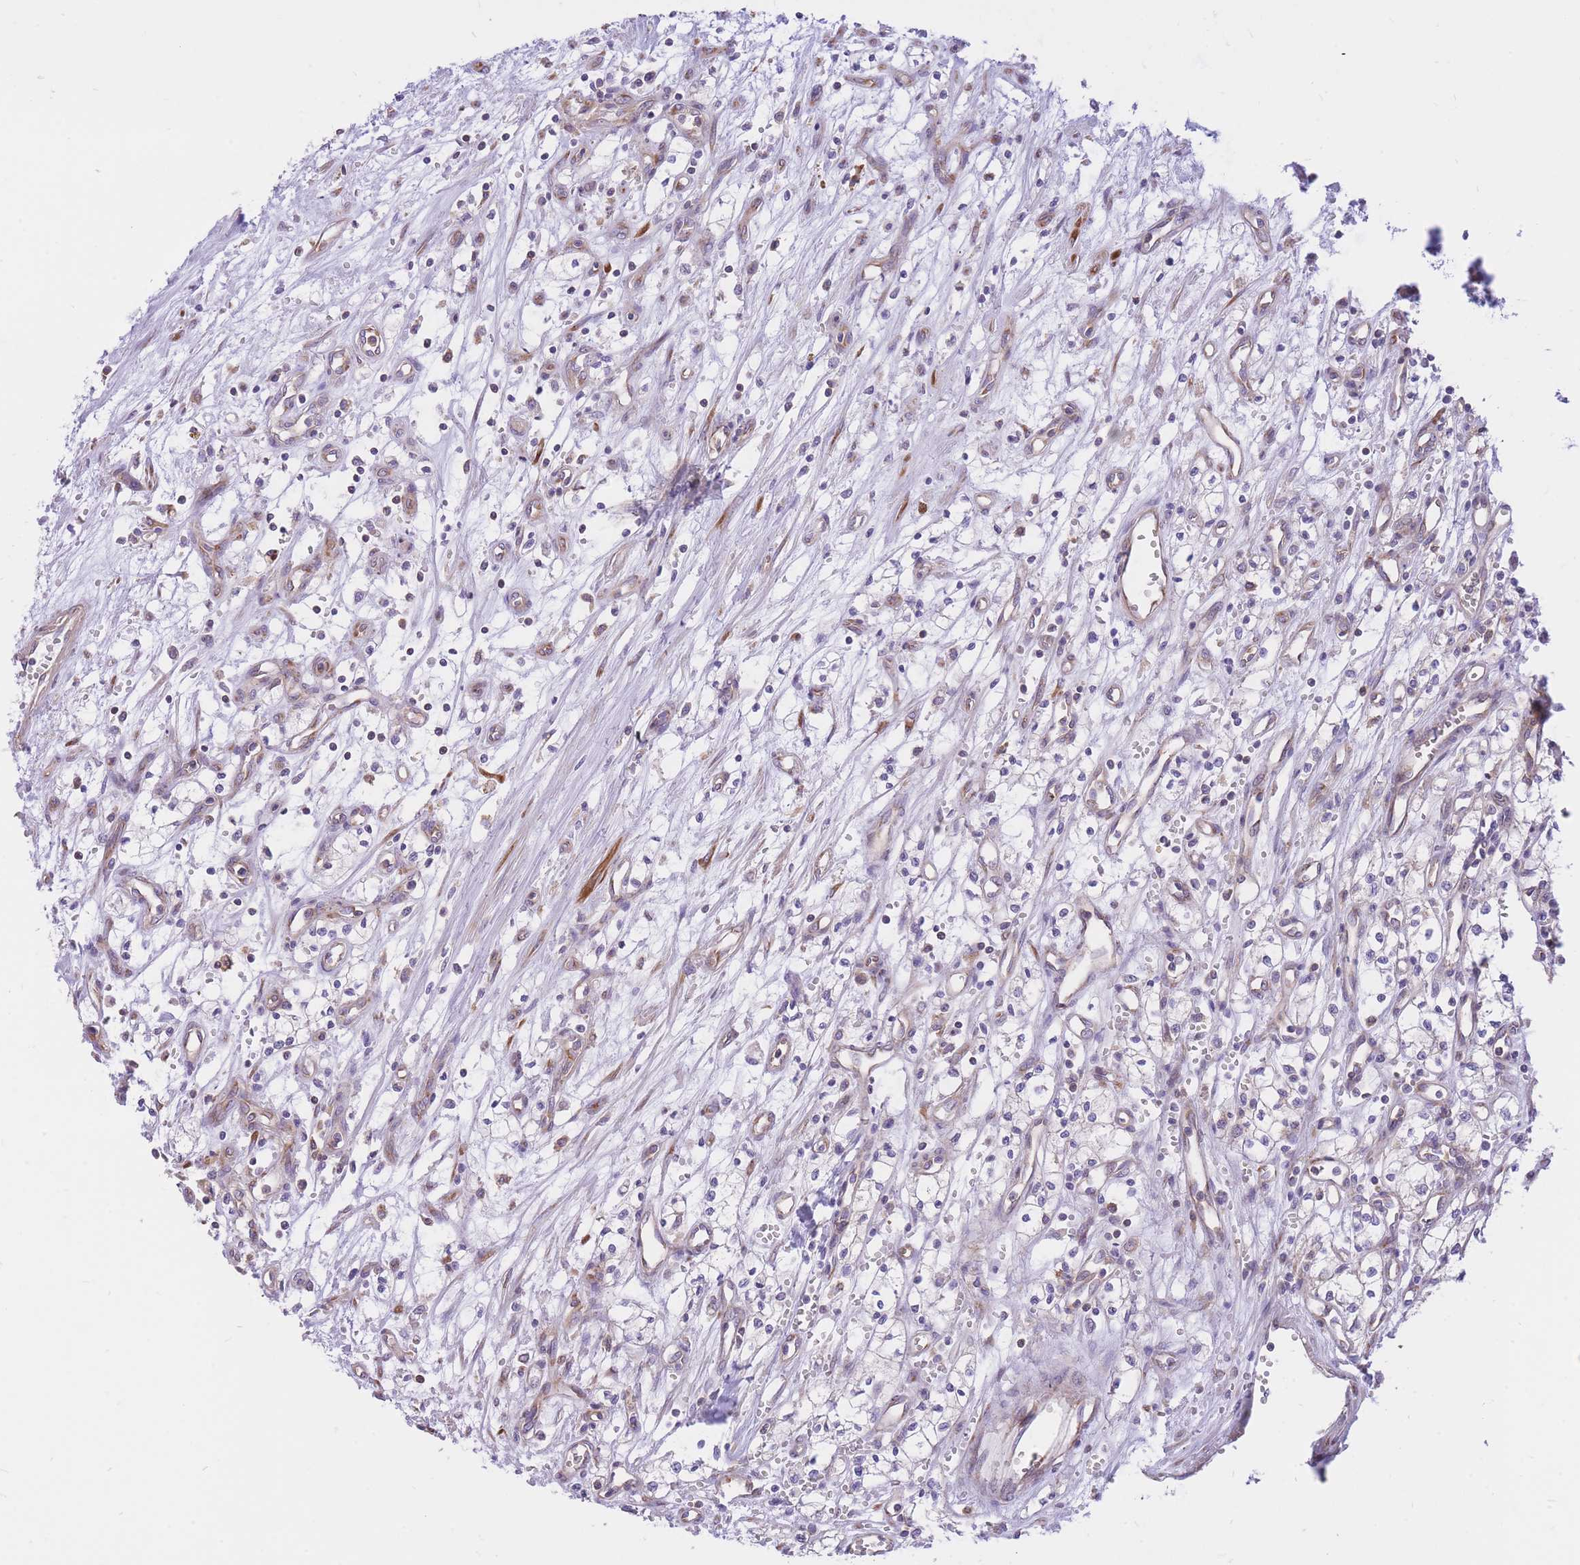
{"staining": {"intensity": "negative", "quantity": "none", "location": "none"}, "tissue": "renal cancer", "cell_type": "Tumor cells", "image_type": "cancer", "snomed": [{"axis": "morphology", "description": "Adenocarcinoma, NOS"}, {"axis": "topography", "description": "Kidney"}], "caption": "This is a image of immunohistochemistry (IHC) staining of renal cancer (adenocarcinoma), which shows no staining in tumor cells.", "gene": "GBP7", "patient": {"sex": "male", "age": 59}}